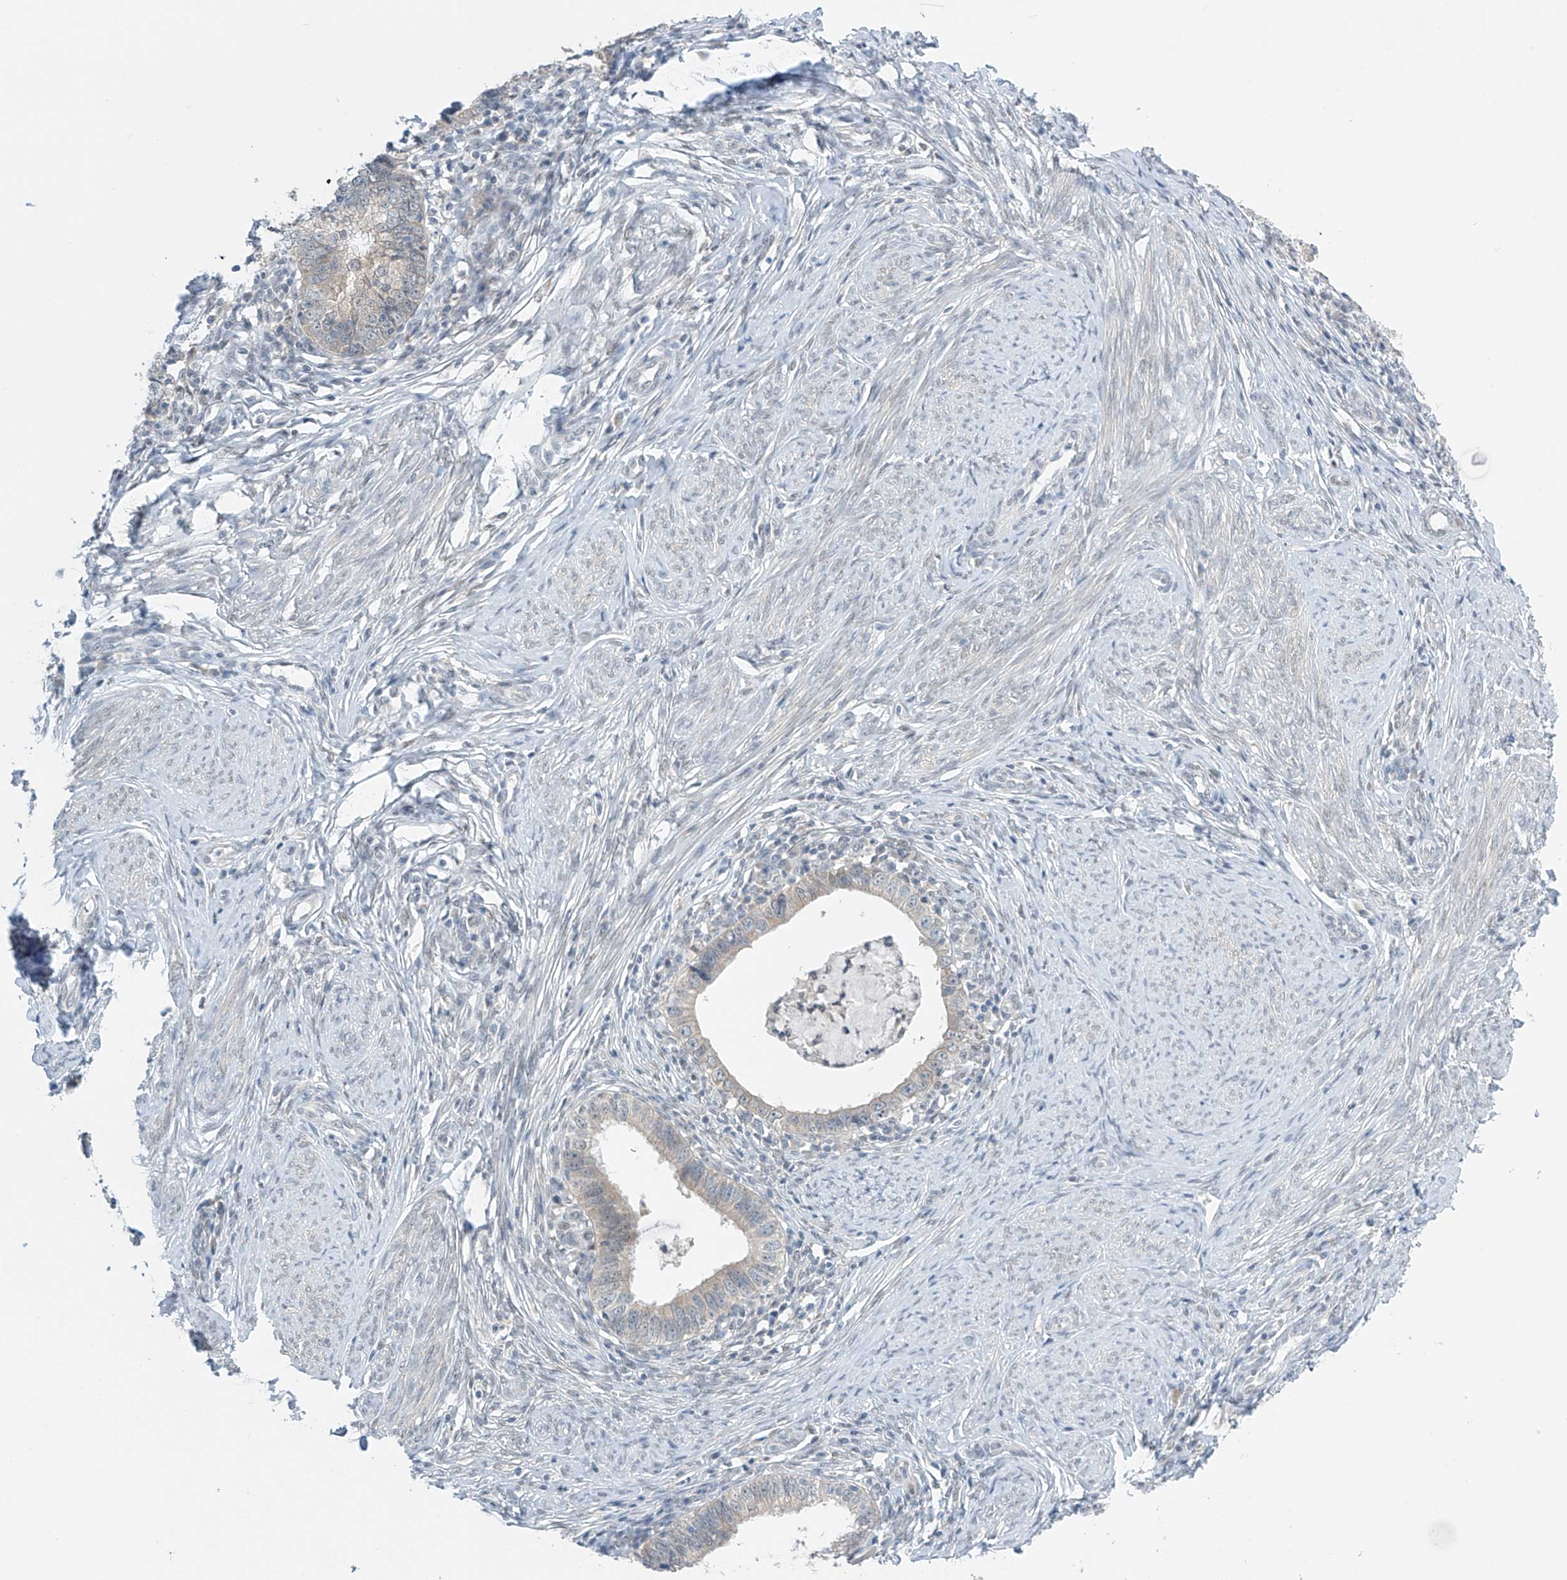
{"staining": {"intensity": "negative", "quantity": "none", "location": "none"}, "tissue": "cervical cancer", "cell_type": "Tumor cells", "image_type": "cancer", "snomed": [{"axis": "morphology", "description": "Adenocarcinoma, NOS"}, {"axis": "topography", "description": "Cervix"}], "caption": "A photomicrograph of human cervical cancer (adenocarcinoma) is negative for staining in tumor cells.", "gene": "APLF", "patient": {"sex": "female", "age": 36}}